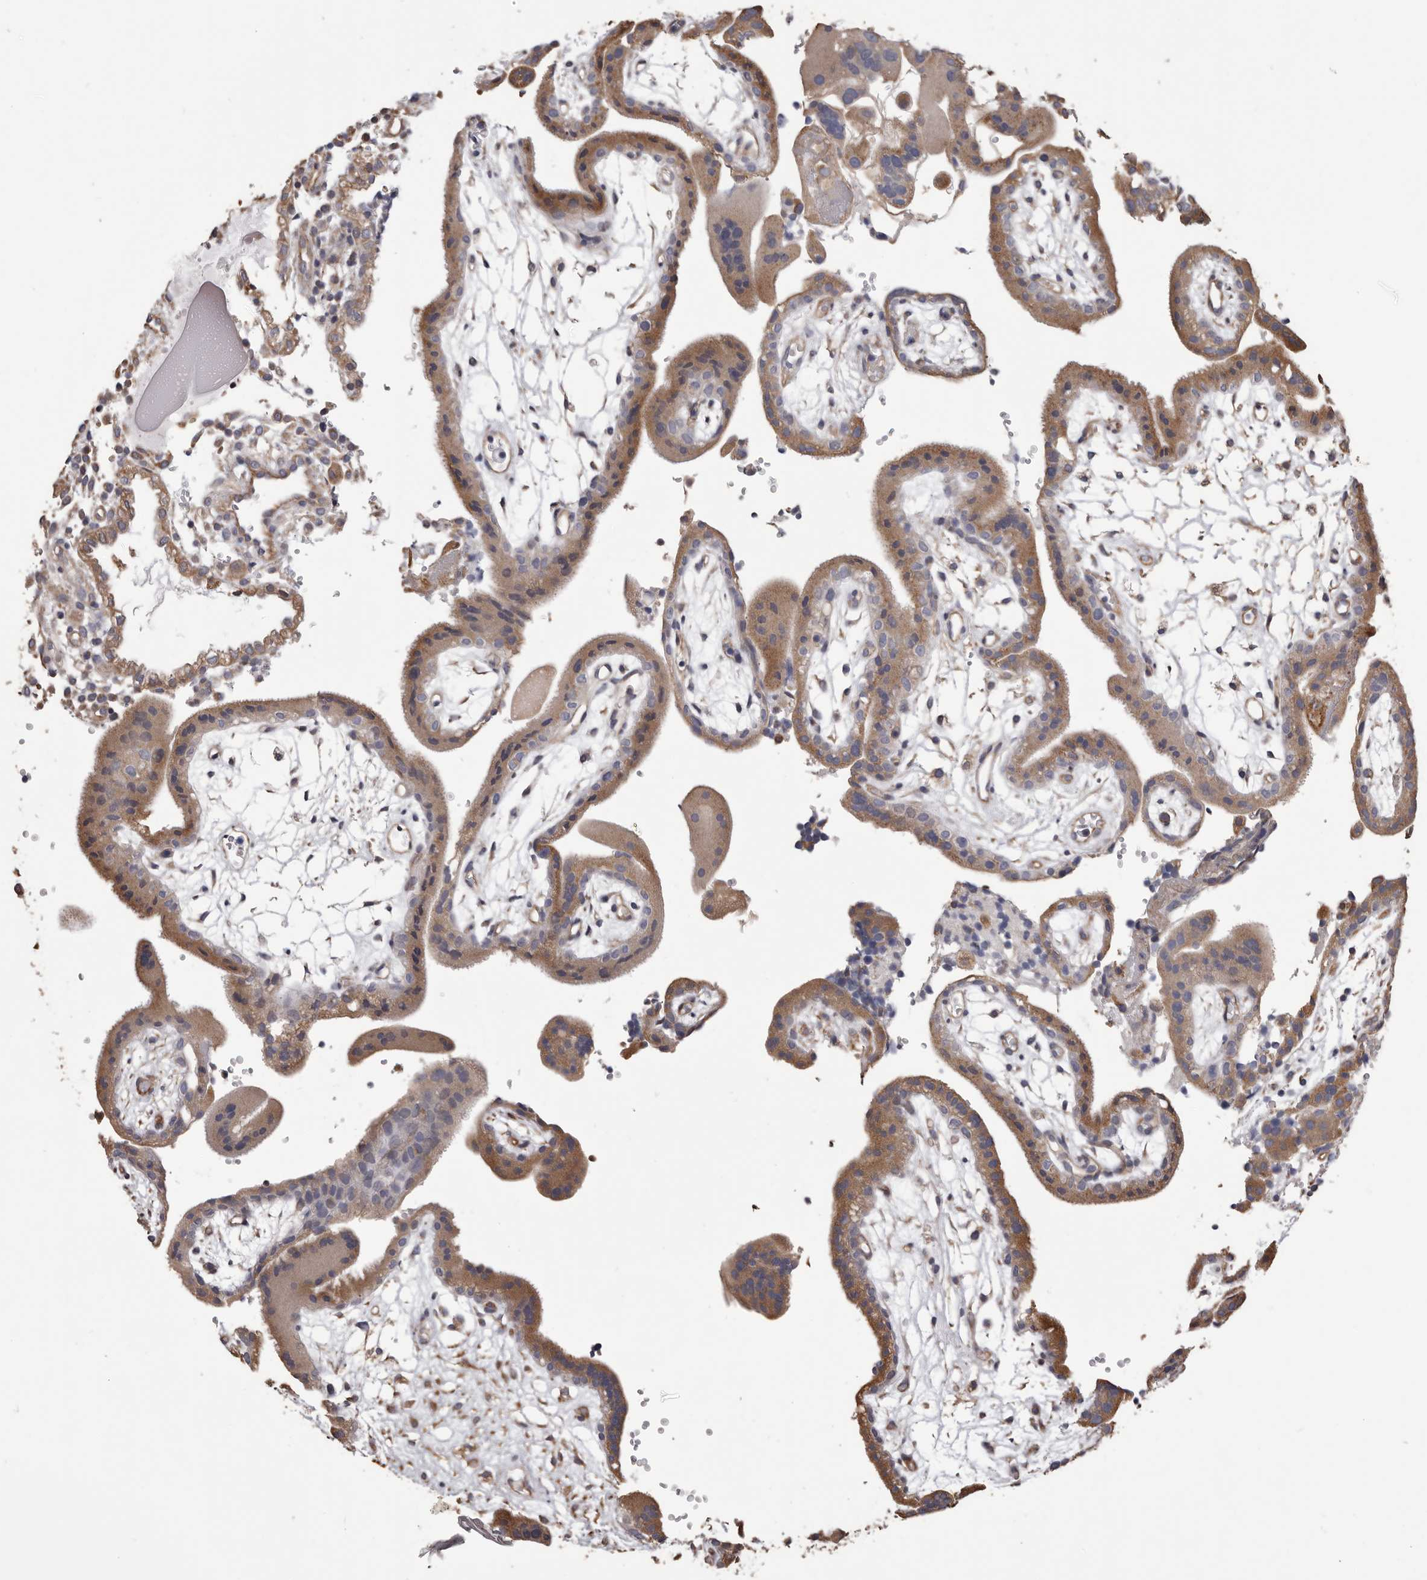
{"staining": {"intensity": "moderate", "quantity": ">75%", "location": "cytoplasmic/membranous"}, "tissue": "placenta", "cell_type": "Trophoblastic cells", "image_type": "normal", "snomed": [{"axis": "morphology", "description": "Normal tissue, NOS"}, {"axis": "topography", "description": "Placenta"}], "caption": "The photomicrograph shows a brown stain indicating the presence of a protein in the cytoplasmic/membranous of trophoblastic cells in placenta.", "gene": "CEP104", "patient": {"sex": "female", "age": 18}}